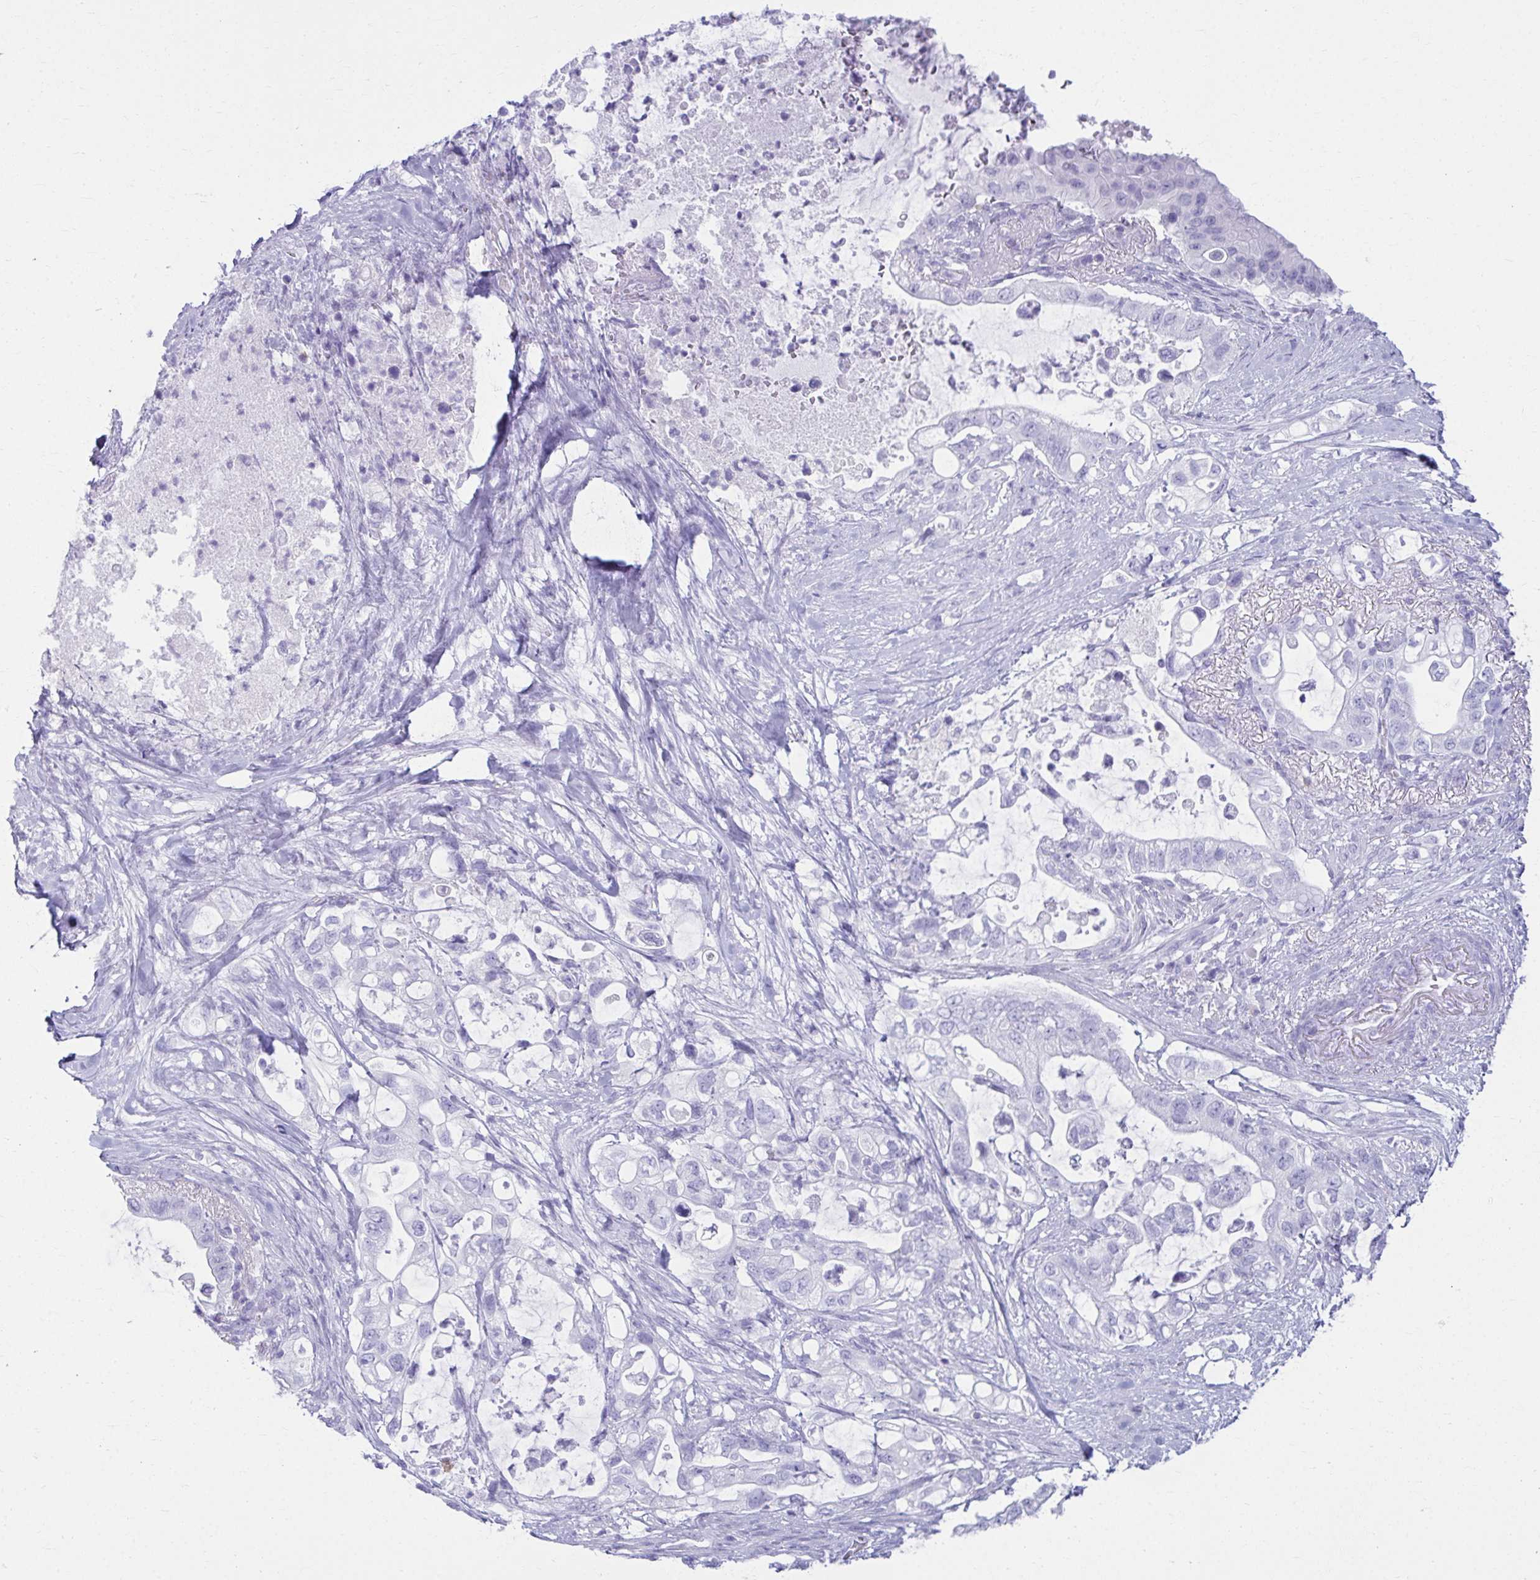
{"staining": {"intensity": "negative", "quantity": "none", "location": "none"}, "tissue": "pancreatic cancer", "cell_type": "Tumor cells", "image_type": "cancer", "snomed": [{"axis": "morphology", "description": "Adenocarcinoma, NOS"}, {"axis": "topography", "description": "Pancreas"}], "caption": "Pancreatic cancer (adenocarcinoma) was stained to show a protein in brown. There is no significant positivity in tumor cells.", "gene": "ATP4B", "patient": {"sex": "female", "age": 72}}